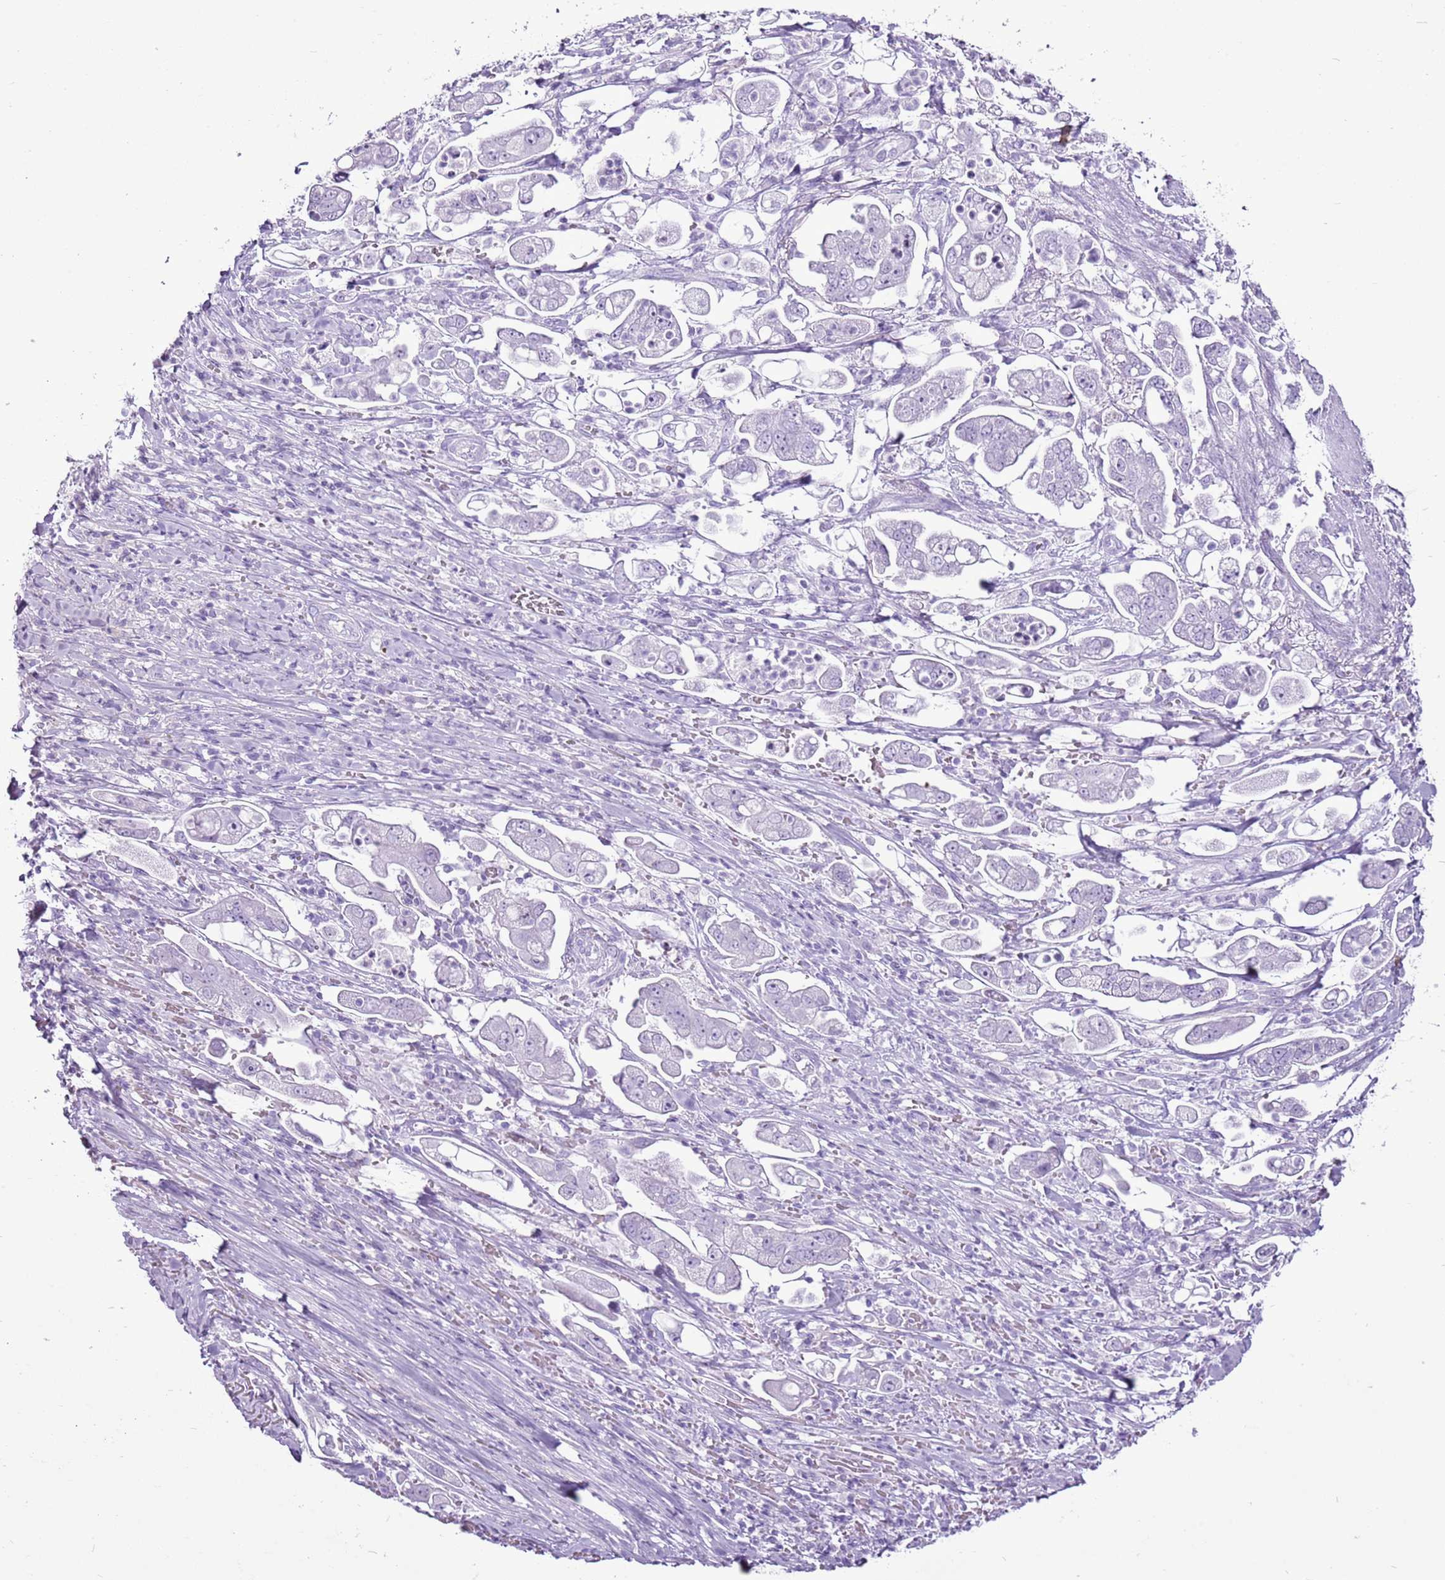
{"staining": {"intensity": "negative", "quantity": "none", "location": "none"}, "tissue": "stomach cancer", "cell_type": "Tumor cells", "image_type": "cancer", "snomed": [{"axis": "morphology", "description": "Adenocarcinoma, NOS"}, {"axis": "topography", "description": "Stomach"}], "caption": "This is a micrograph of immunohistochemistry (IHC) staining of stomach adenocarcinoma, which shows no expression in tumor cells.", "gene": "CNFN", "patient": {"sex": "male", "age": 62}}